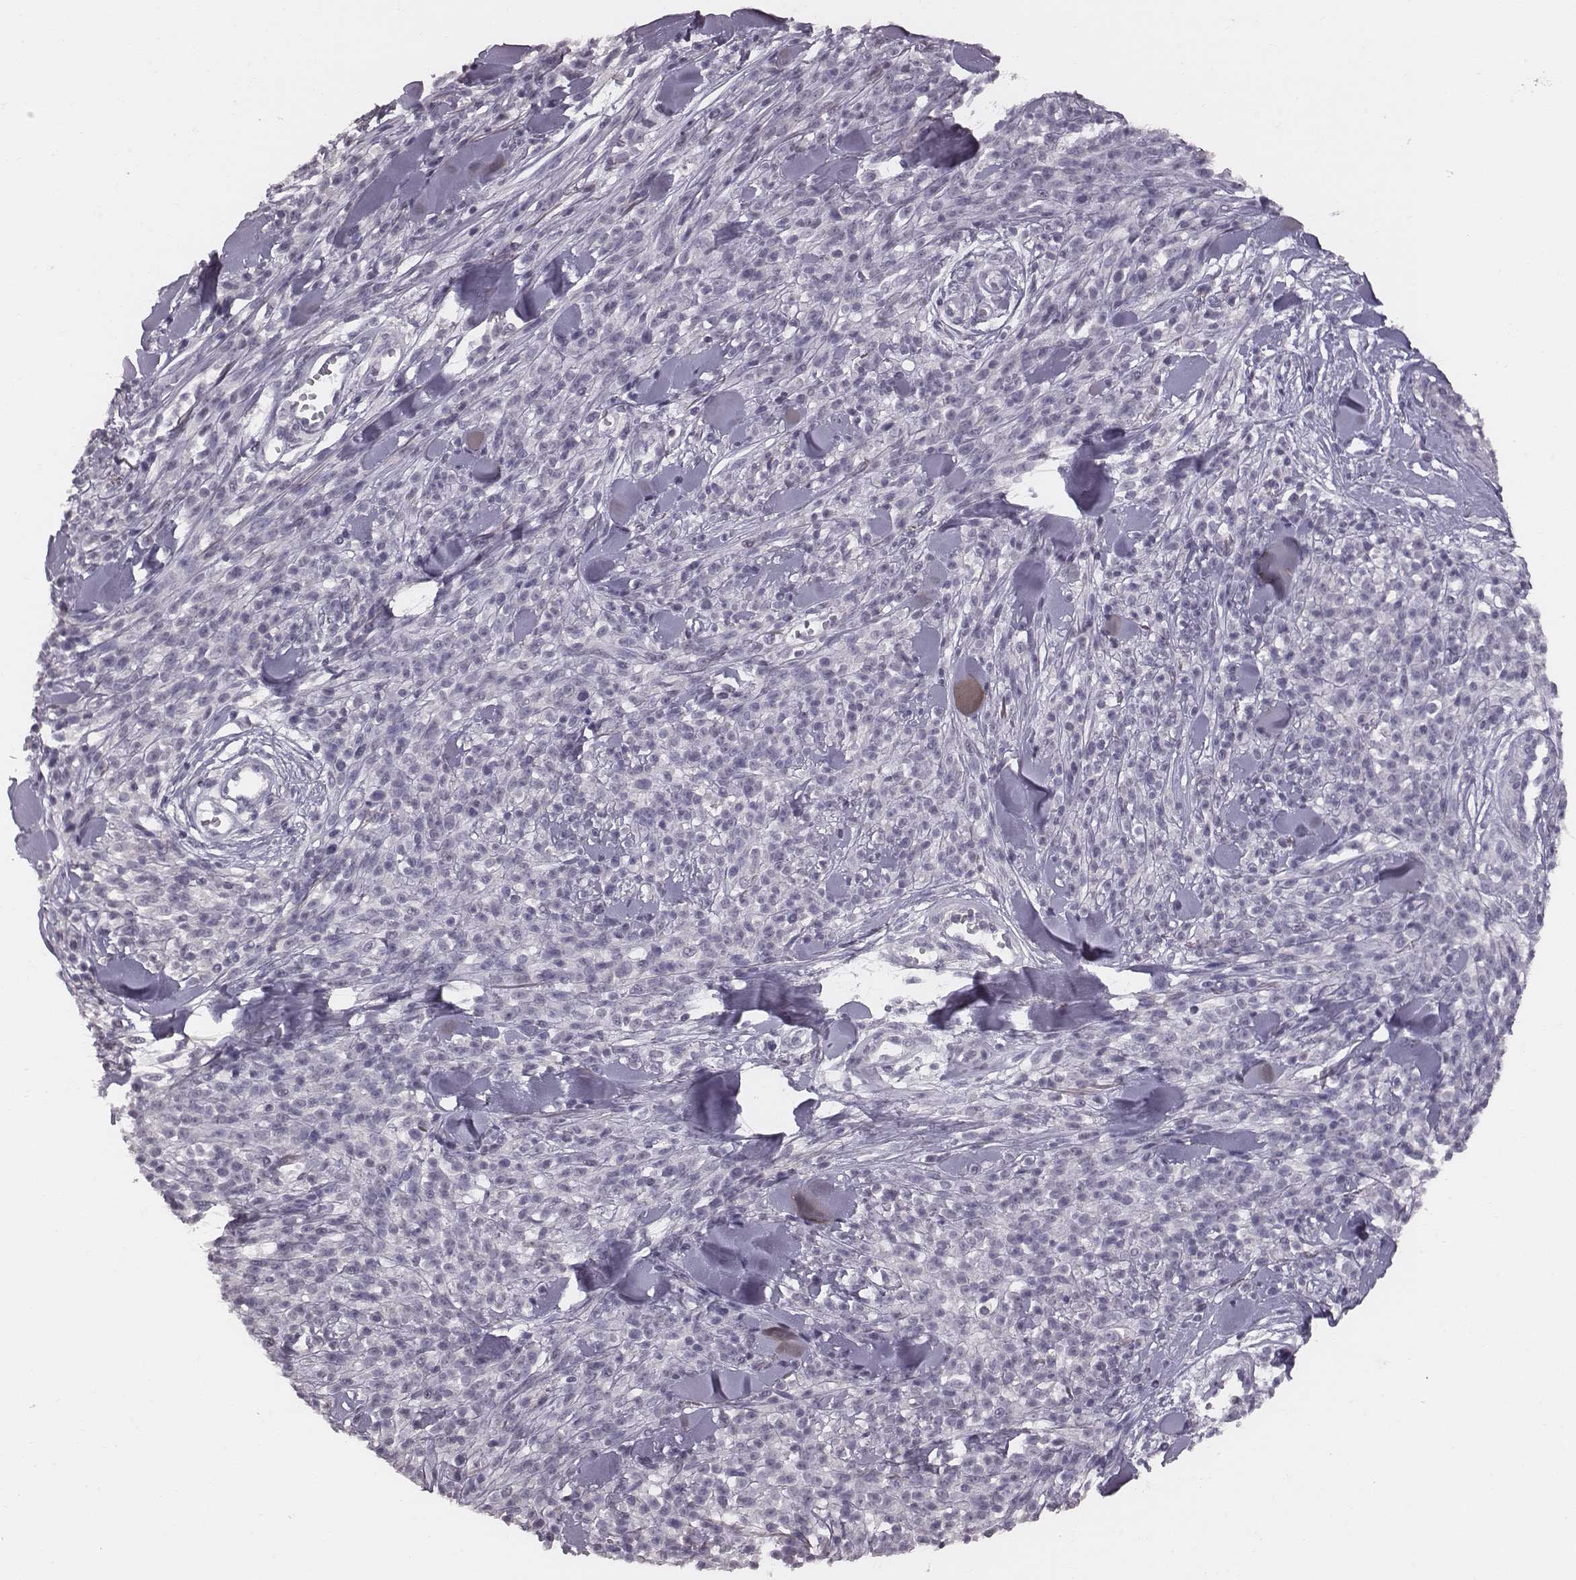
{"staining": {"intensity": "negative", "quantity": "none", "location": "none"}, "tissue": "melanoma", "cell_type": "Tumor cells", "image_type": "cancer", "snomed": [{"axis": "morphology", "description": "Malignant melanoma, NOS"}, {"axis": "topography", "description": "Skin"}, {"axis": "topography", "description": "Skin of trunk"}], "caption": "DAB (3,3'-diaminobenzidine) immunohistochemical staining of human malignant melanoma reveals no significant expression in tumor cells.", "gene": "CFTR", "patient": {"sex": "male", "age": 74}}